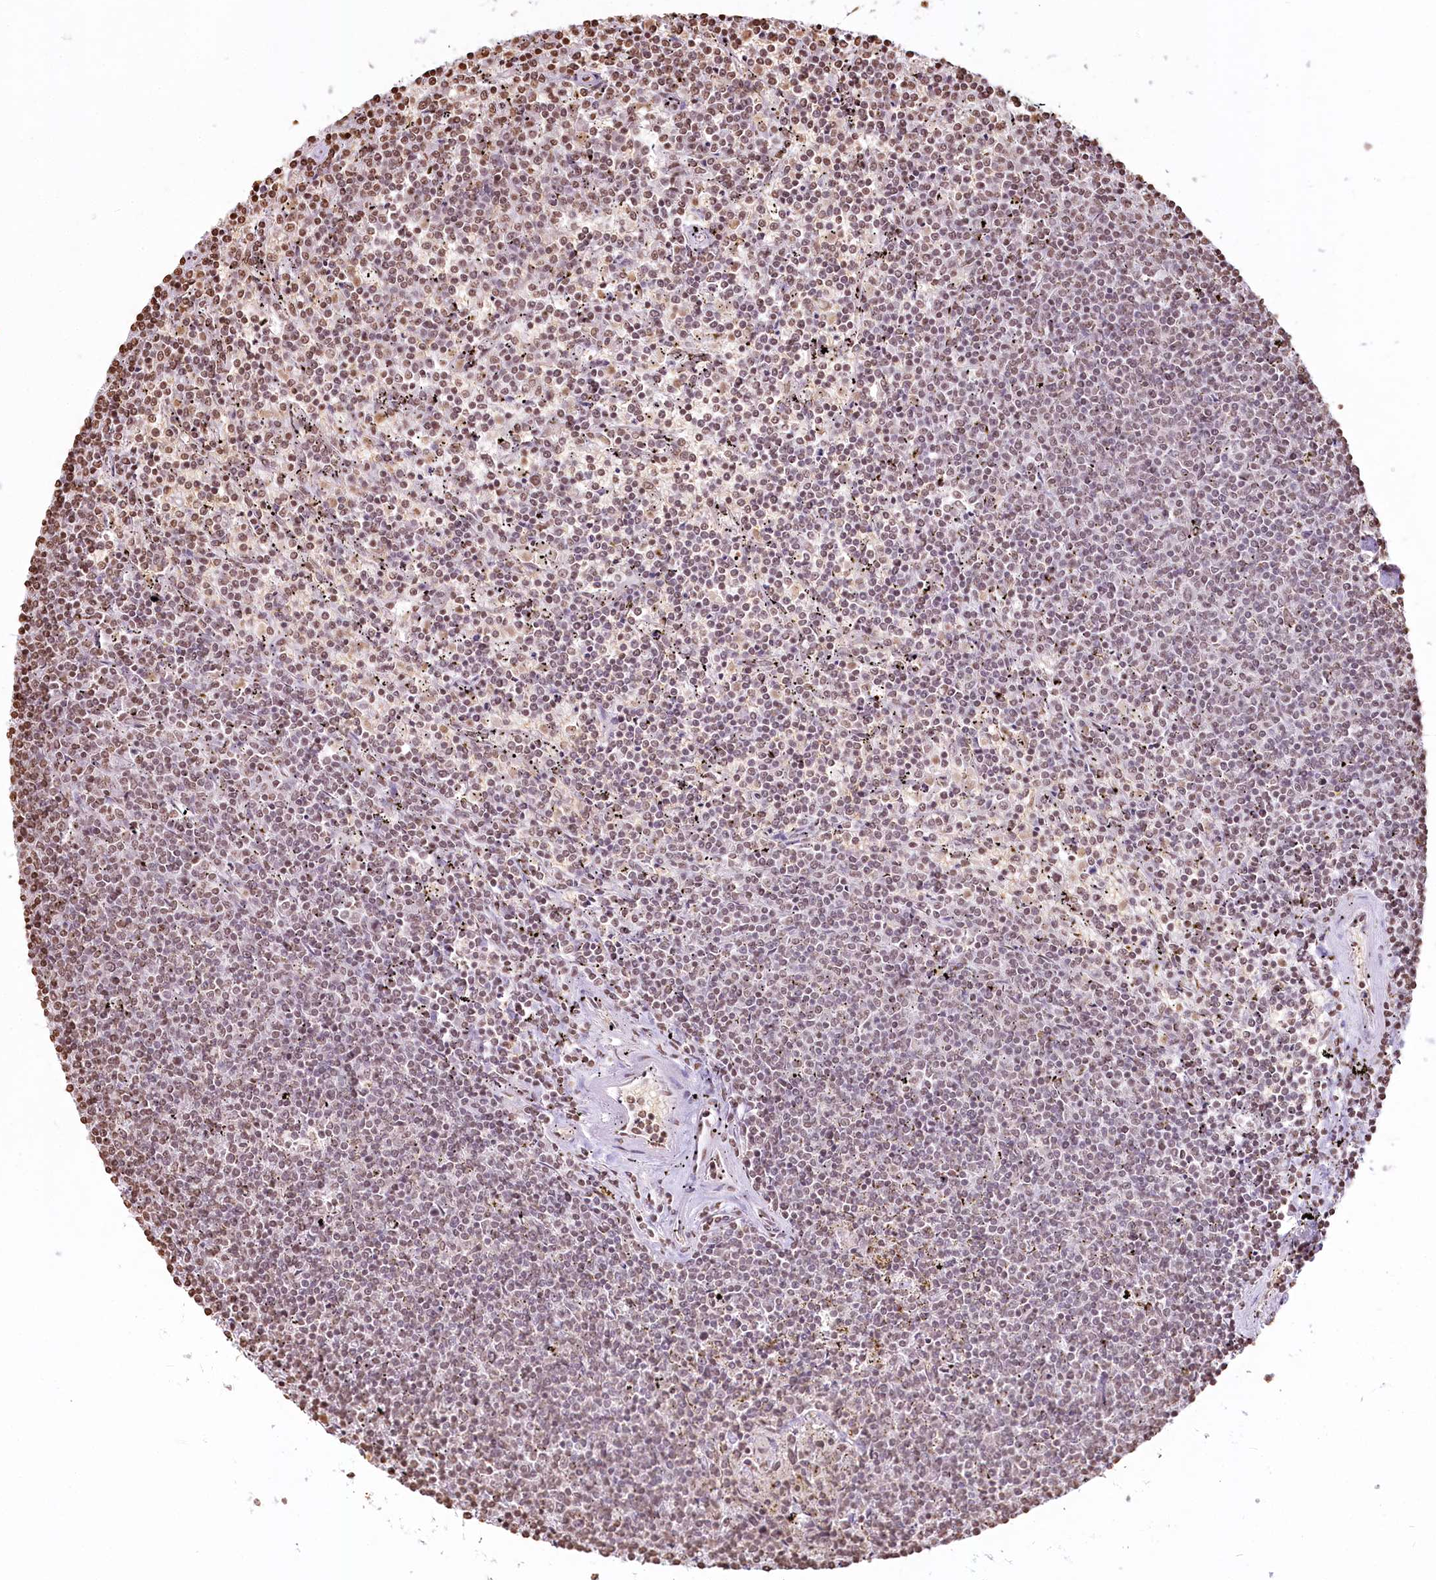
{"staining": {"intensity": "weak", "quantity": "25%-75%", "location": "nuclear"}, "tissue": "lymphoma", "cell_type": "Tumor cells", "image_type": "cancer", "snomed": [{"axis": "morphology", "description": "Malignant lymphoma, non-Hodgkin's type, Low grade"}, {"axis": "topography", "description": "Spleen"}], "caption": "This is an image of immunohistochemistry (IHC) staining of low-grade malignant lymphoma, non-Hodgkin's type, which shows weak expression in the nuclear of tumor cells.", "gene": "FAM13A", "patient": {"sex": "female", "age": 50}}